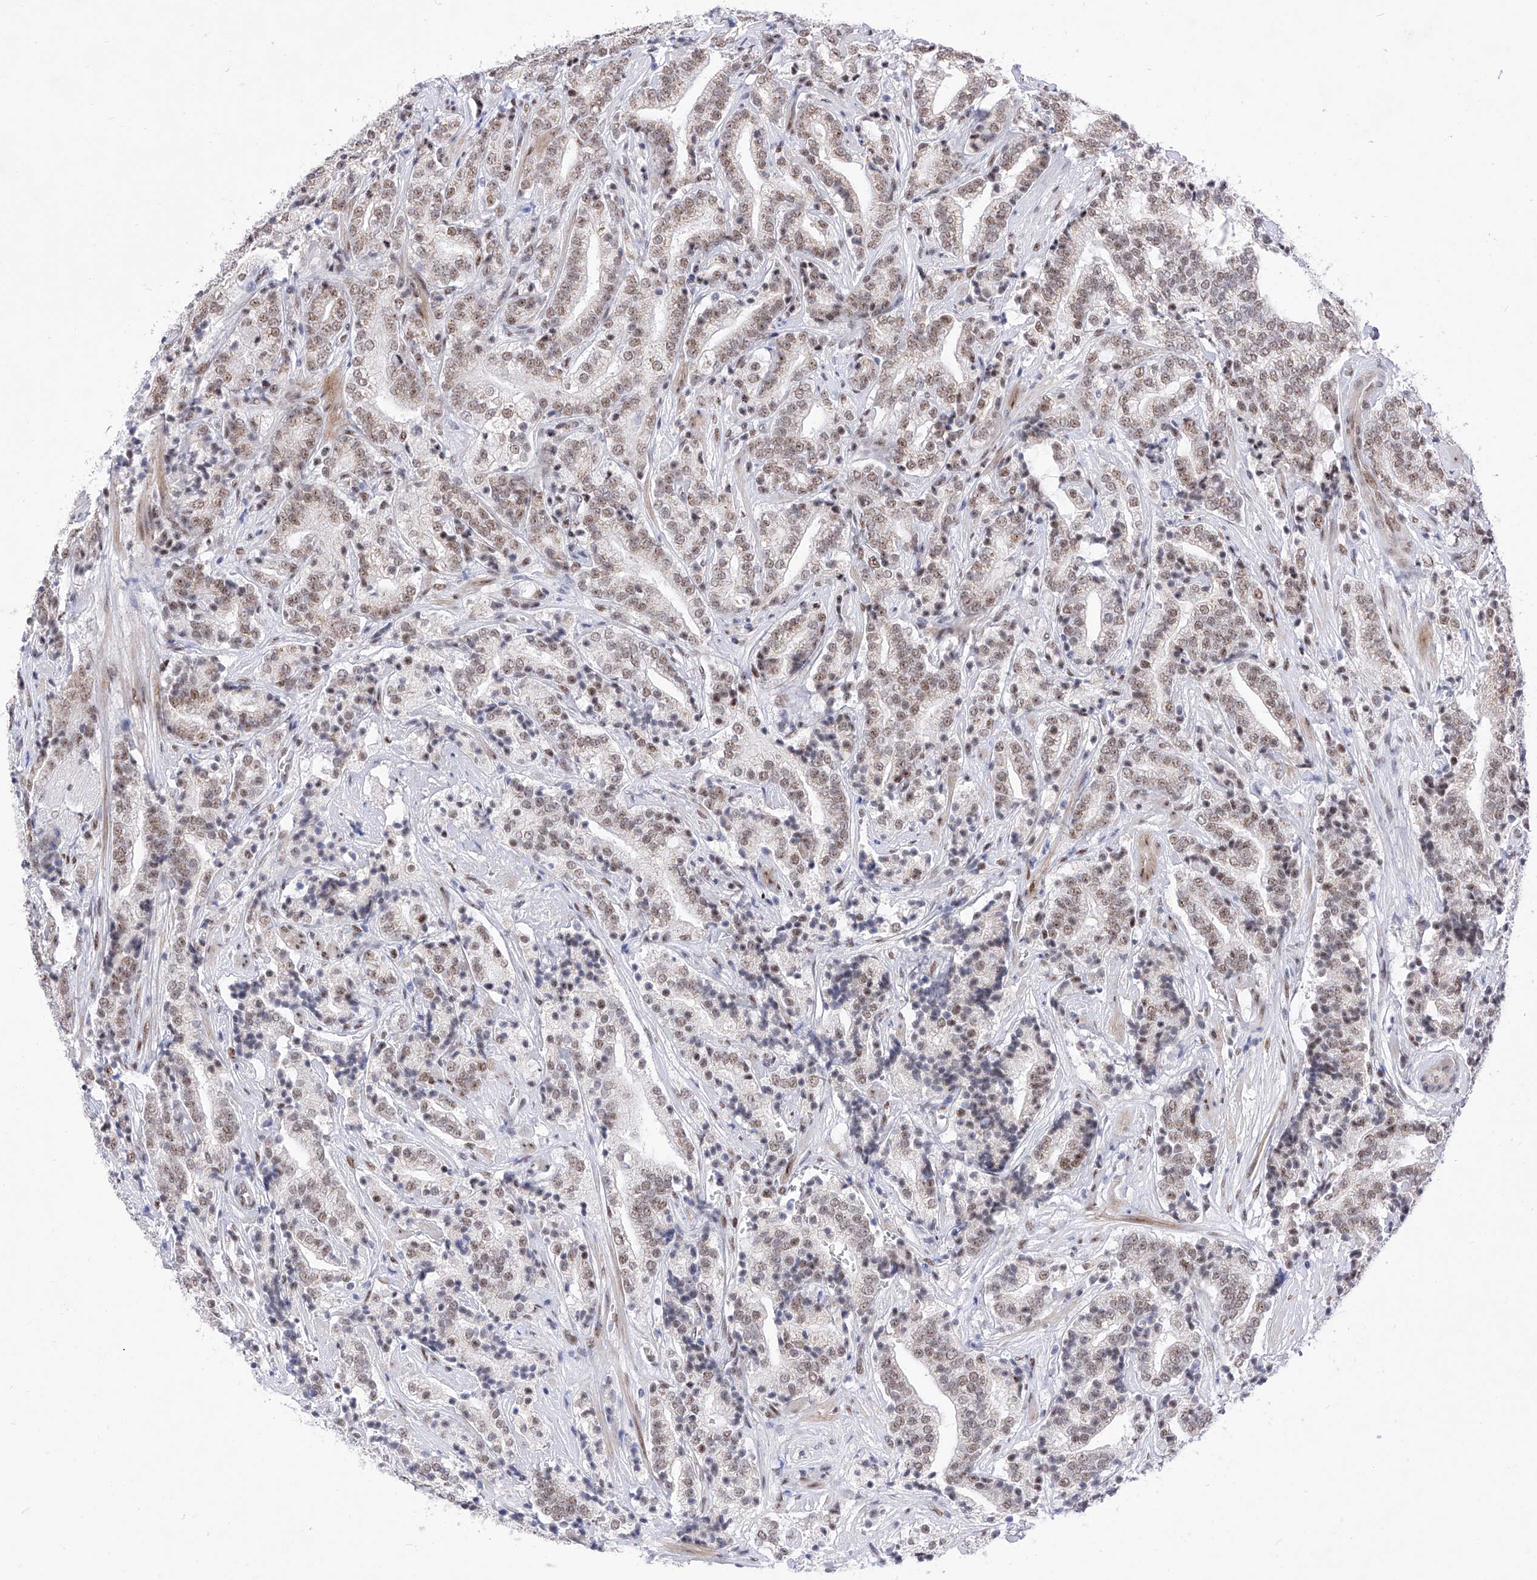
{"staining": {"intensity": "moderate", "quantity": ">75%", "location": "nuclear"}, "tissue": "prostate cancer", "cell_type": "Tumor cells", "image_type": "cancer", "snomed": [{"axis": "morphology", "description": "Adenocarcinoma, High grade"}, {"axis": "topography", "description": "Prostate"}], "caption": "There is medium levels of moderate nuclear staining in tumor cells of prostate cancer, as demonstrated by immunohistochemical staining (brown color).", "gene": "ATN1", "patient": {"sex": "male", "age": 57}}